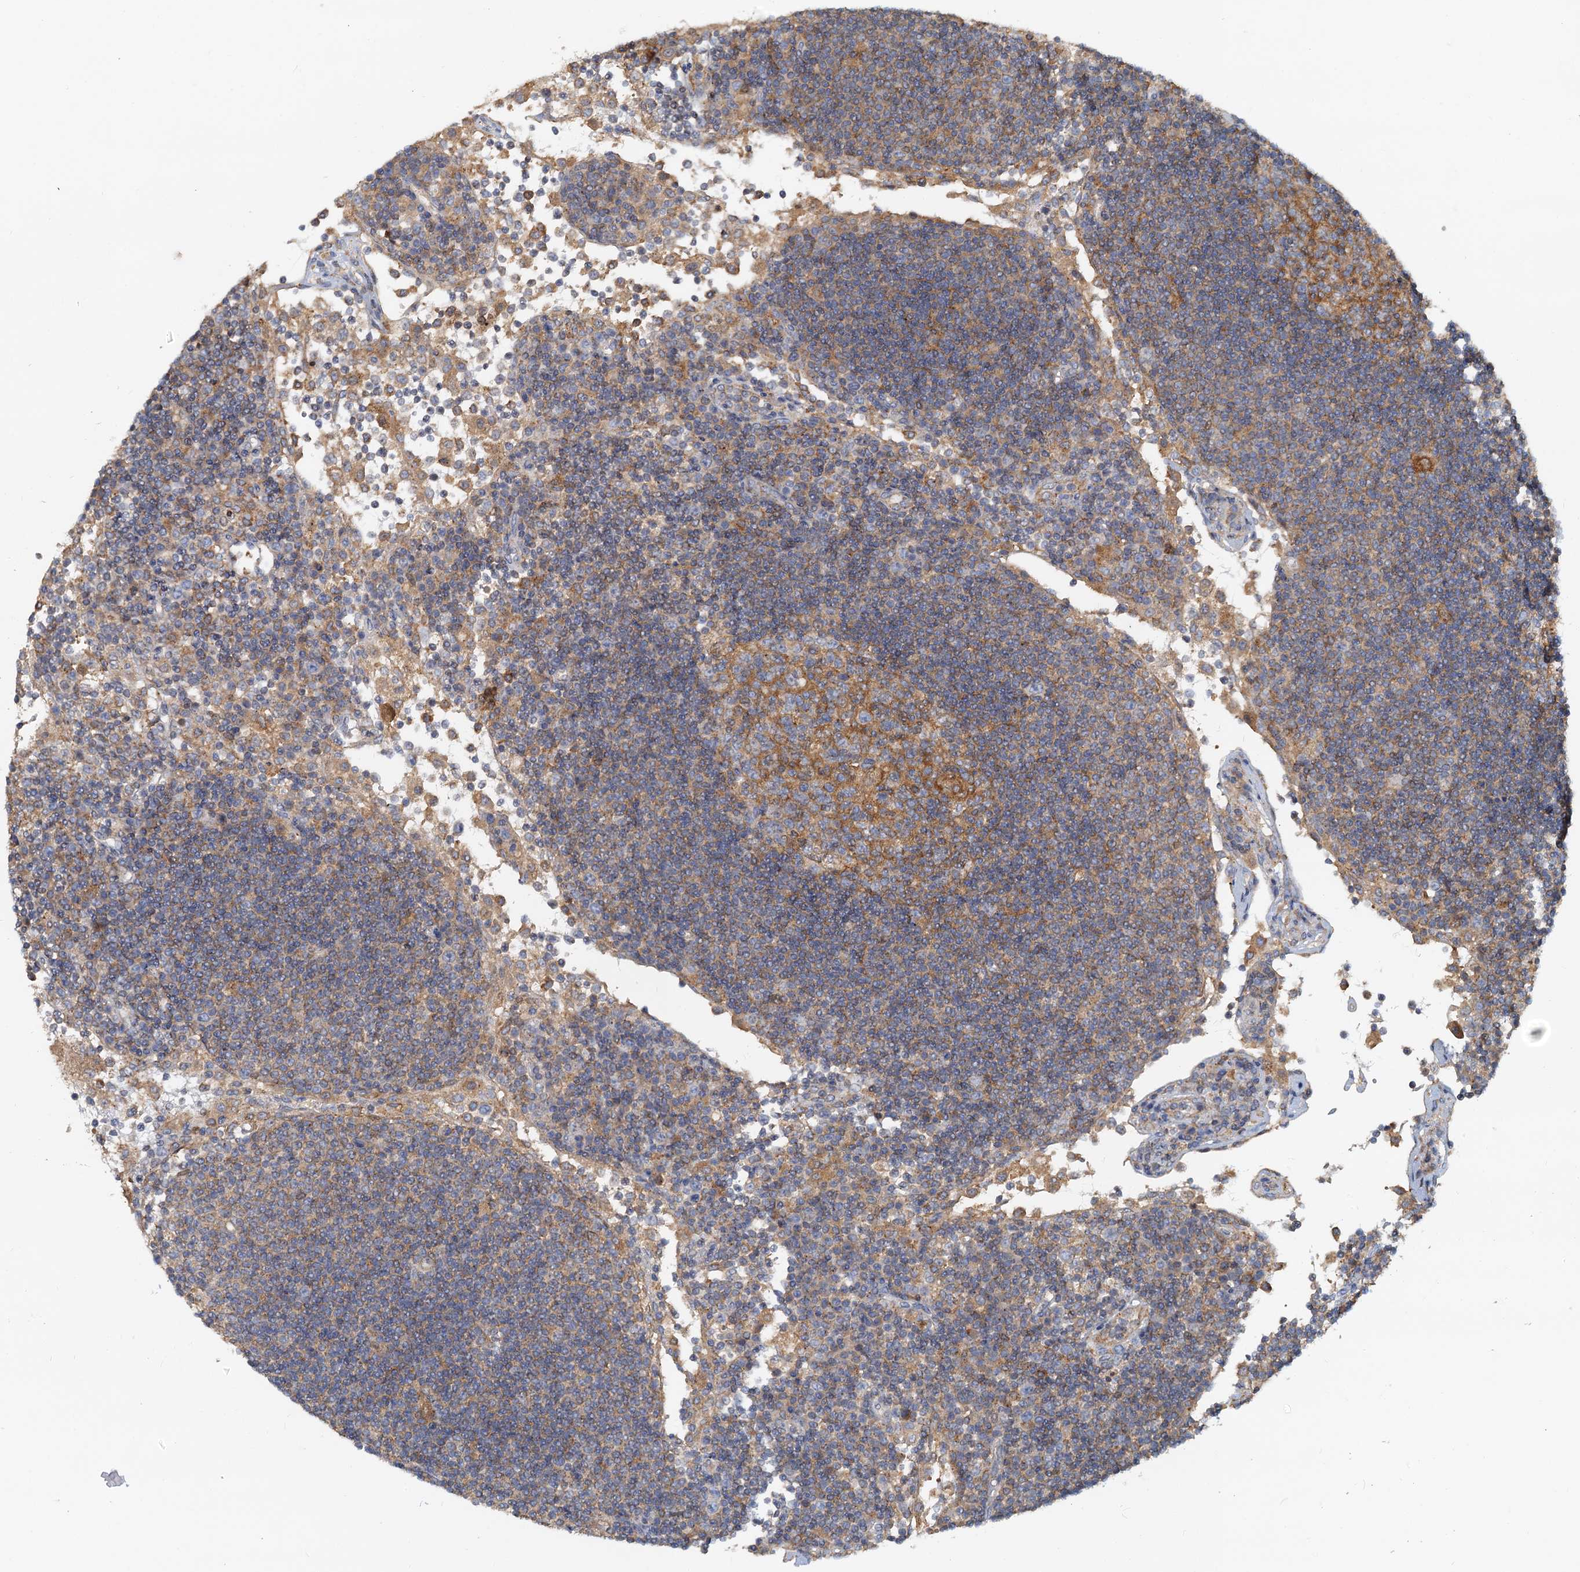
{"staining": {"intensity": "negative", "quantity": "none", "location": "none"}, "tissue": "lymph node", "cell_type": "Germinal center cells", "image_type": "normal", "snomed": [{"axis": "morphology", "description": "Normal tissue, NOS"}, {"axis": "topography", "description": "Lymph node"}], "caption": "Human lymph node stained for a protein using immunohistochemistry reveals no positivity in germinal center cells.", "gene": "TOLLIP", "patient": {"sex": "female", "age": 53}}